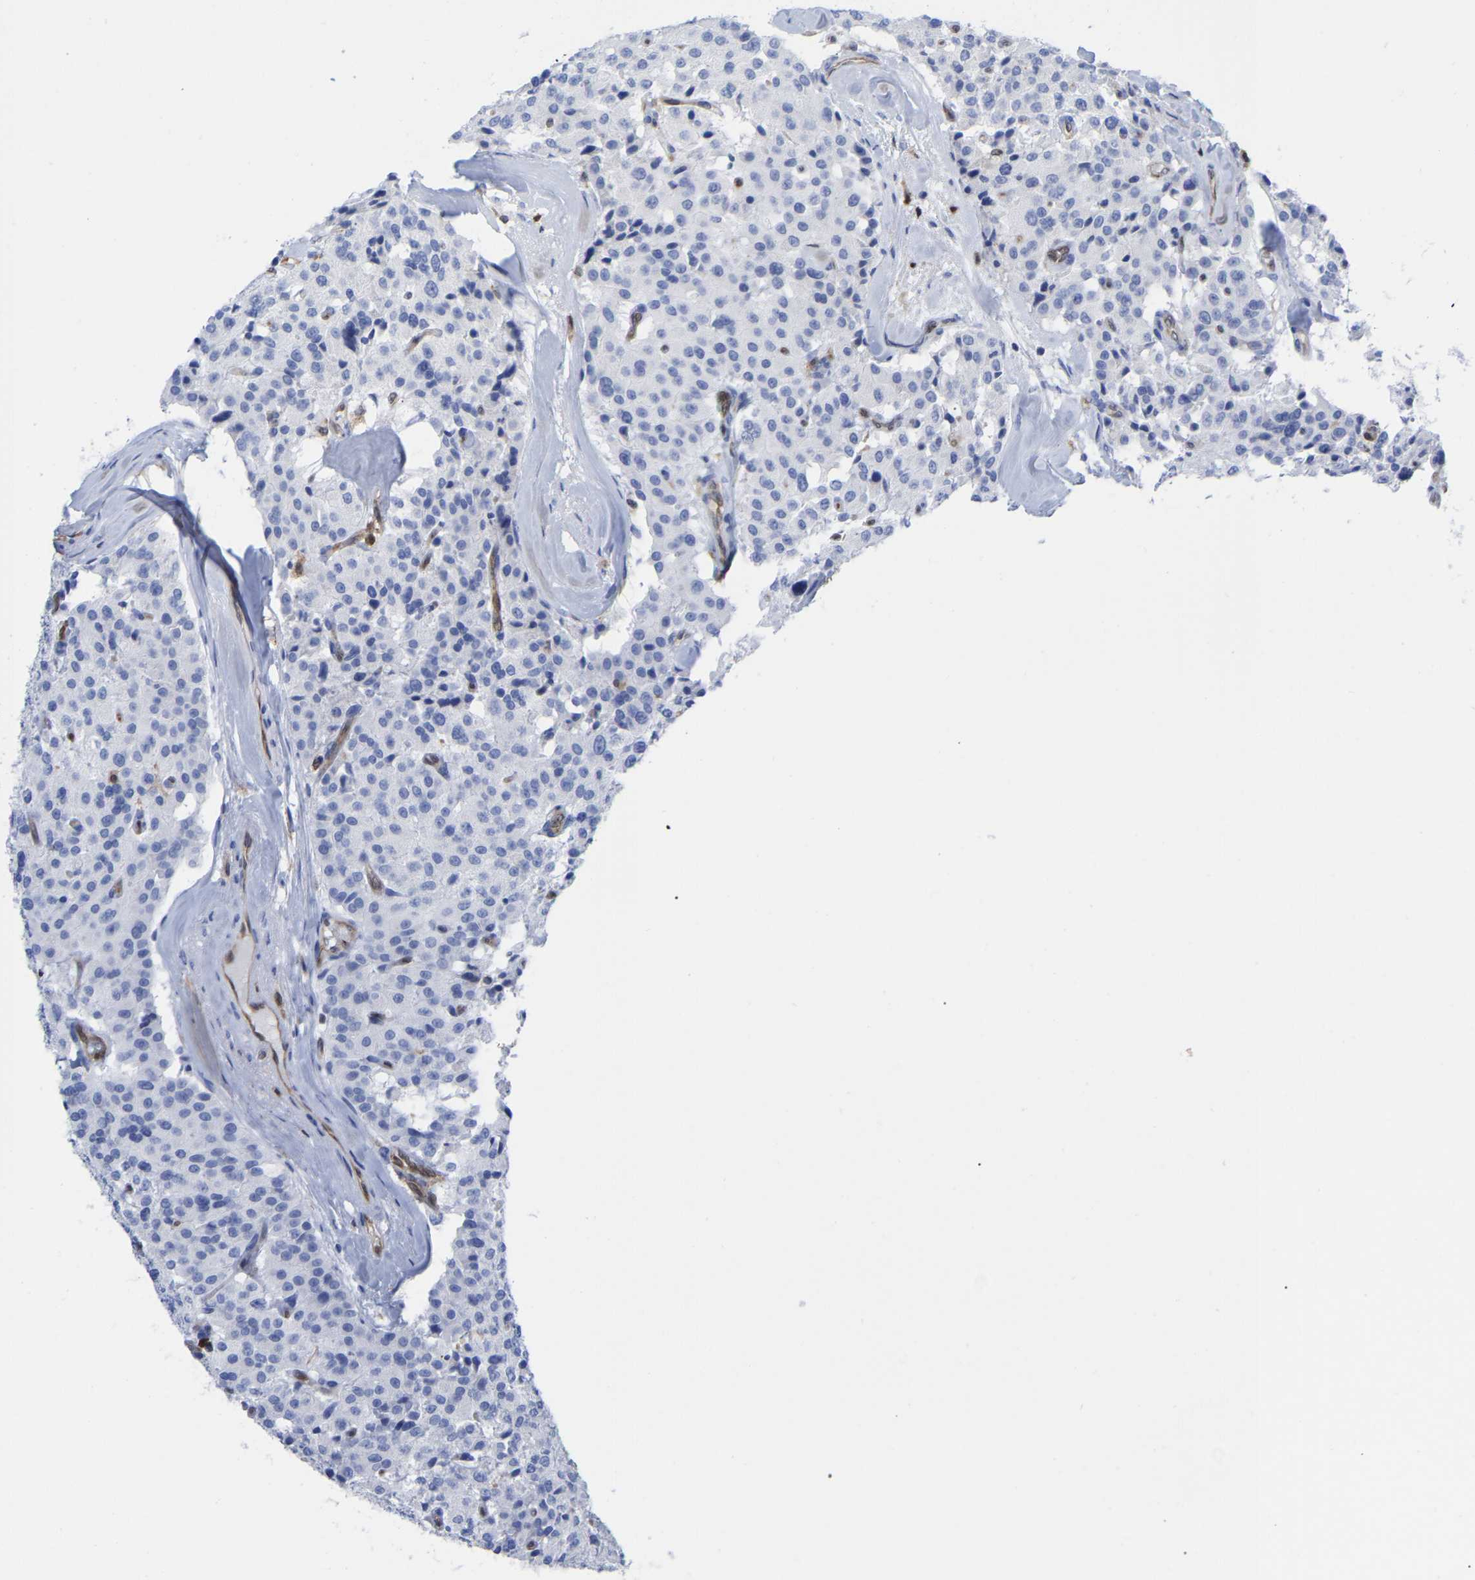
{"staining": {"intensity": "negative", "quantity": "none", "location": "none"}, "tissue": "carcinoid", "cell_type": "Tumor cells", "image_type": "cancer", "snomed": [{"axis": "morphology", "description": "Carcinoid, malignant, NOS"}, {"axis": "topography", "description": "Lung"}], "caption": "This is a micrograph of IHC staining of carcinoid, which shows no staining in tumor cells.", "gene": "GIMAP4", "patient": {"sex": "male", "age": 30}}